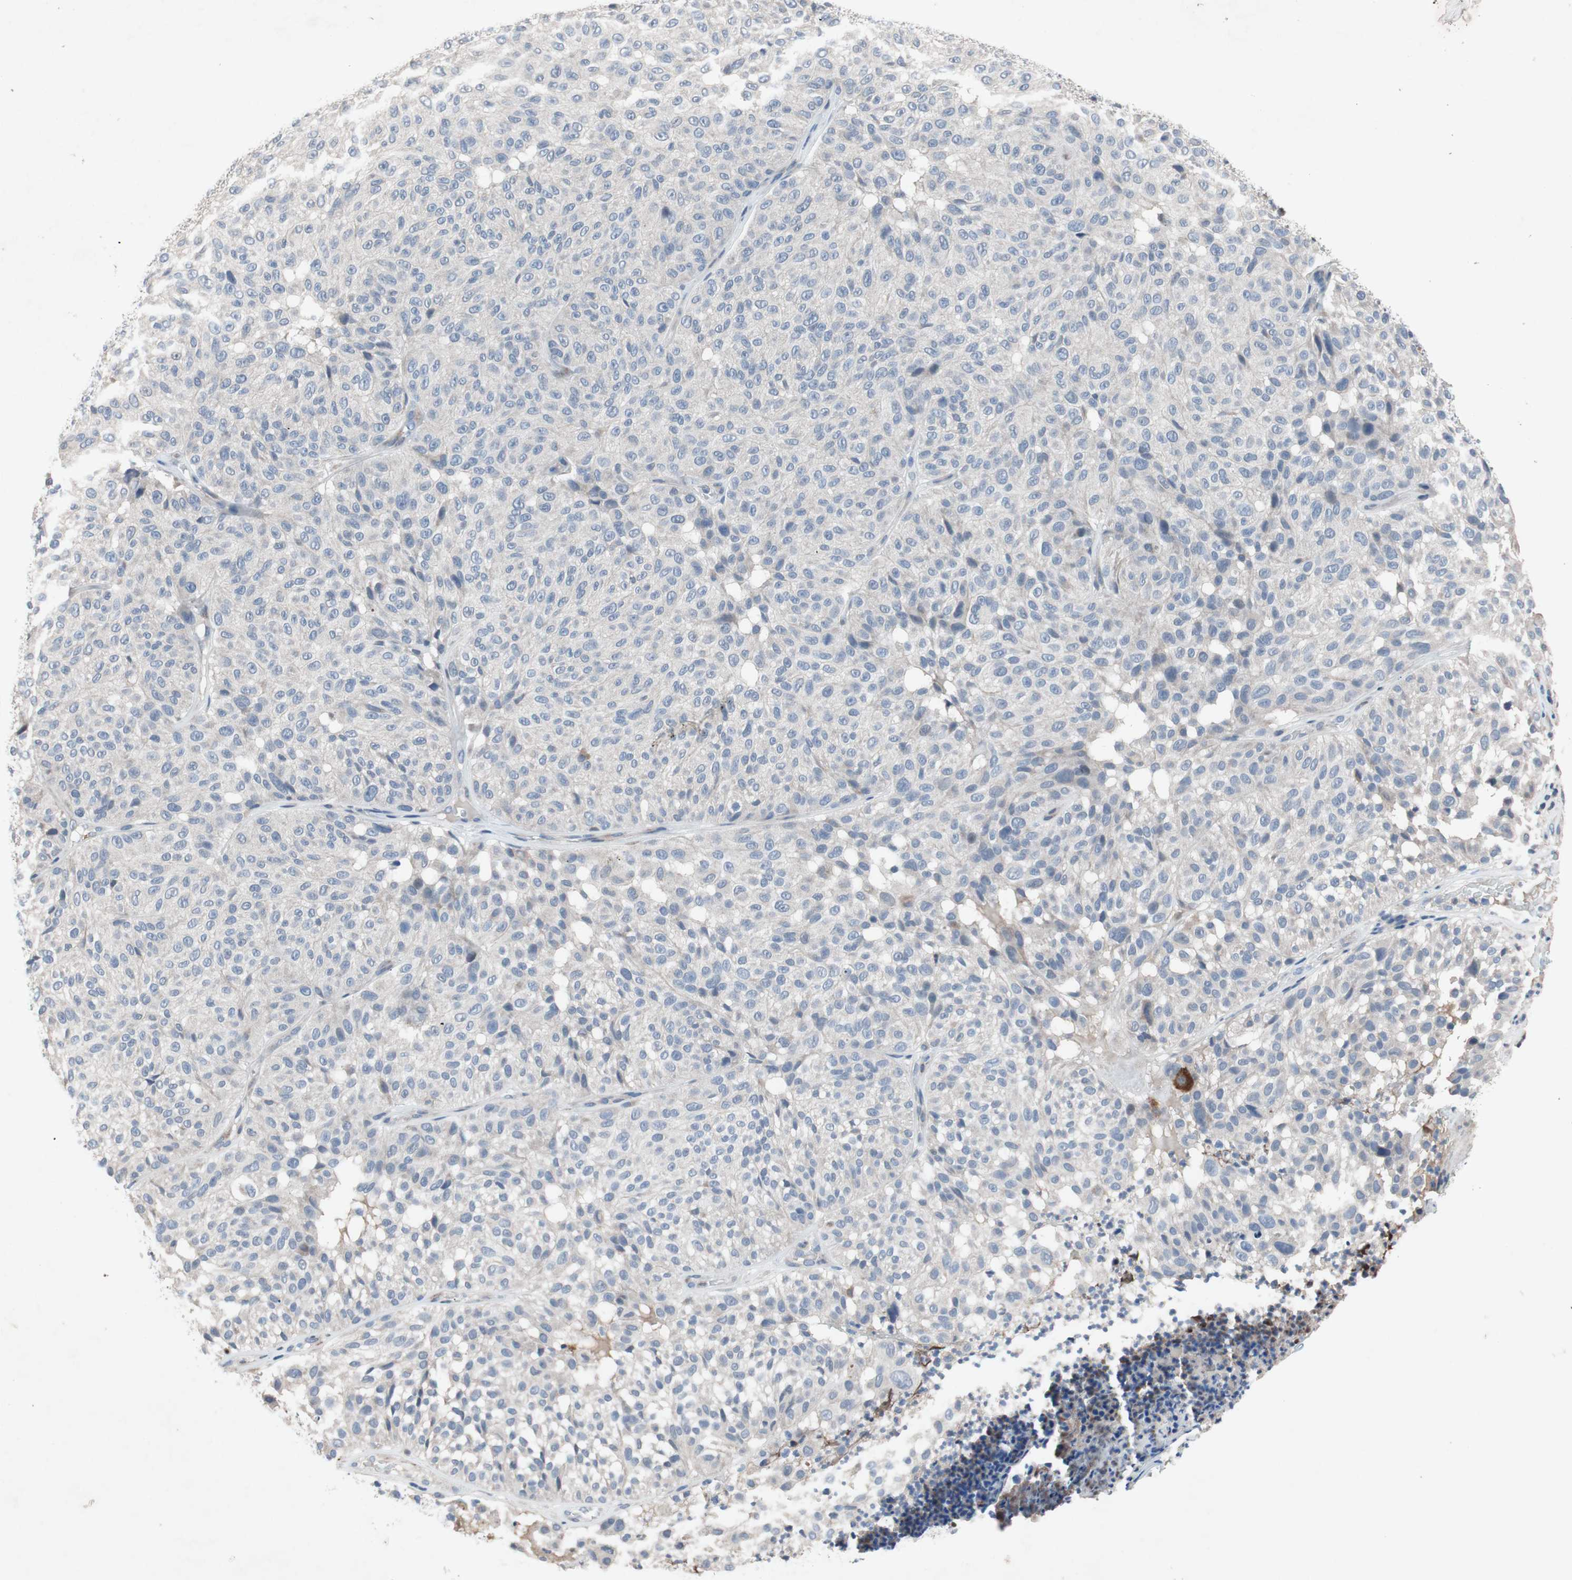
{"staining": {"intensity": "negative", "quantity": "none", "location": "none"}, "tissue": "melanoma", "cell_type": "Tumor cells", "image_type": "cancer", "snomed": [{"axis": "morphology", "description": "Malignant melanoma, NOS"}, {"axis": "topography", "description": "Skin"}], "caption": "Immunohistochemistry micrograph of neoplastic tissue: malignant melanoma stained with DAB (3,3'-diaminobenzidine) displays no significant protein positivity in tumor cells.", "gene": "MUTYH", "patient": {"sex": "female", "age": 46}}